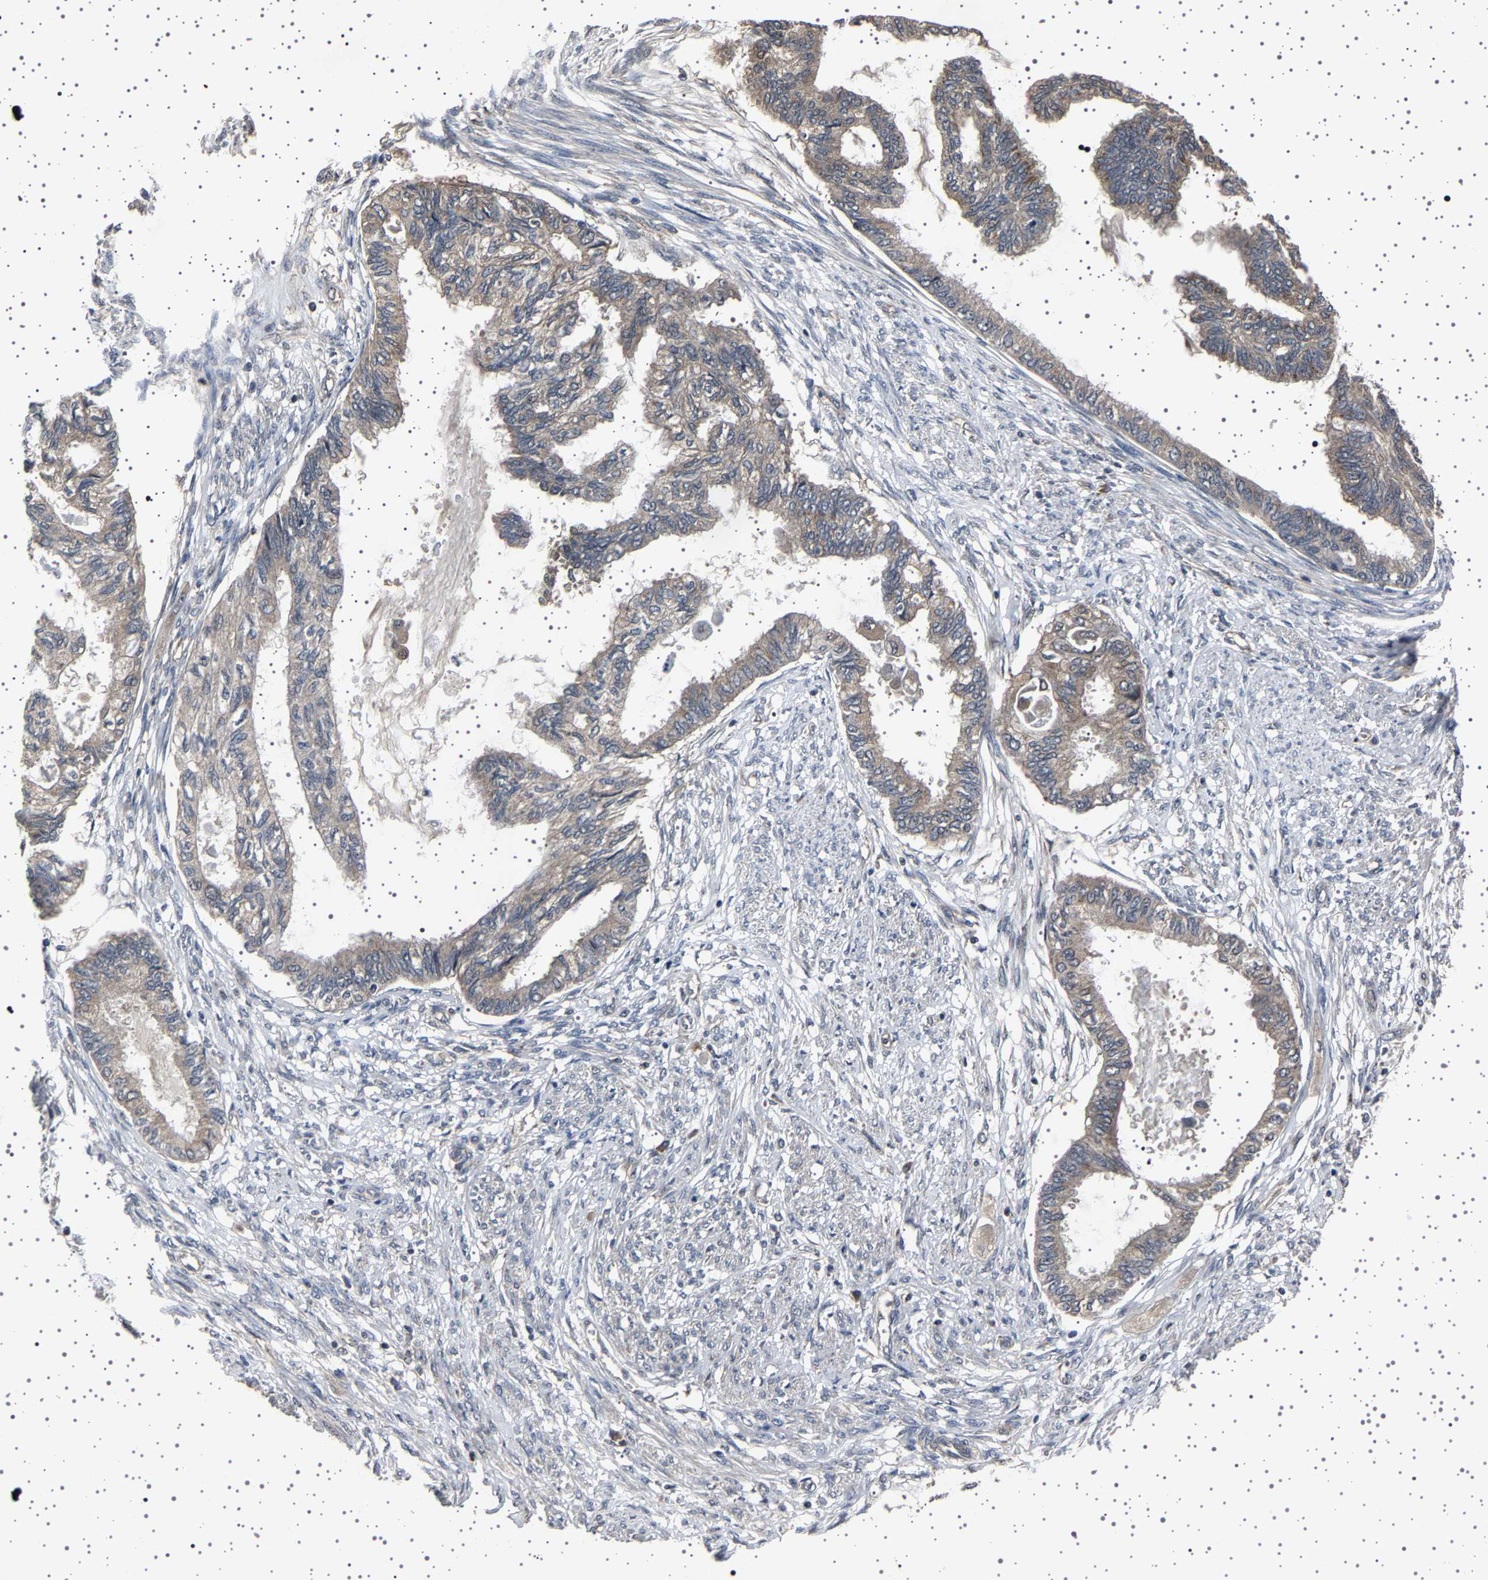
{"staining": {"intensity": "weak", "quantity": "<25%", "location": "cytoplasmic/membranous"}, "tissue": "cervical cancer", "cell_type": "Tumor cells", "image_type": "cancer", "snomed": [{"axis": "morphology", "description": "Normal tissue, NOS"}, {"axis": "morphology", "description": "Adenocarcinoma, NOS"}, {"axis": "topography", "description": "Cervix"}, {"axis": "topography", "description": "Endometrium"}], "caption": "DAB (3,3'-diaminobenzidine) immunohistochemical staining of human cervical cancer shows no significant staining in tumor cells. Nuclei are stained in blue.", "gene": "NCKAP1", "patient": {"sex": "female", "age": 86}}